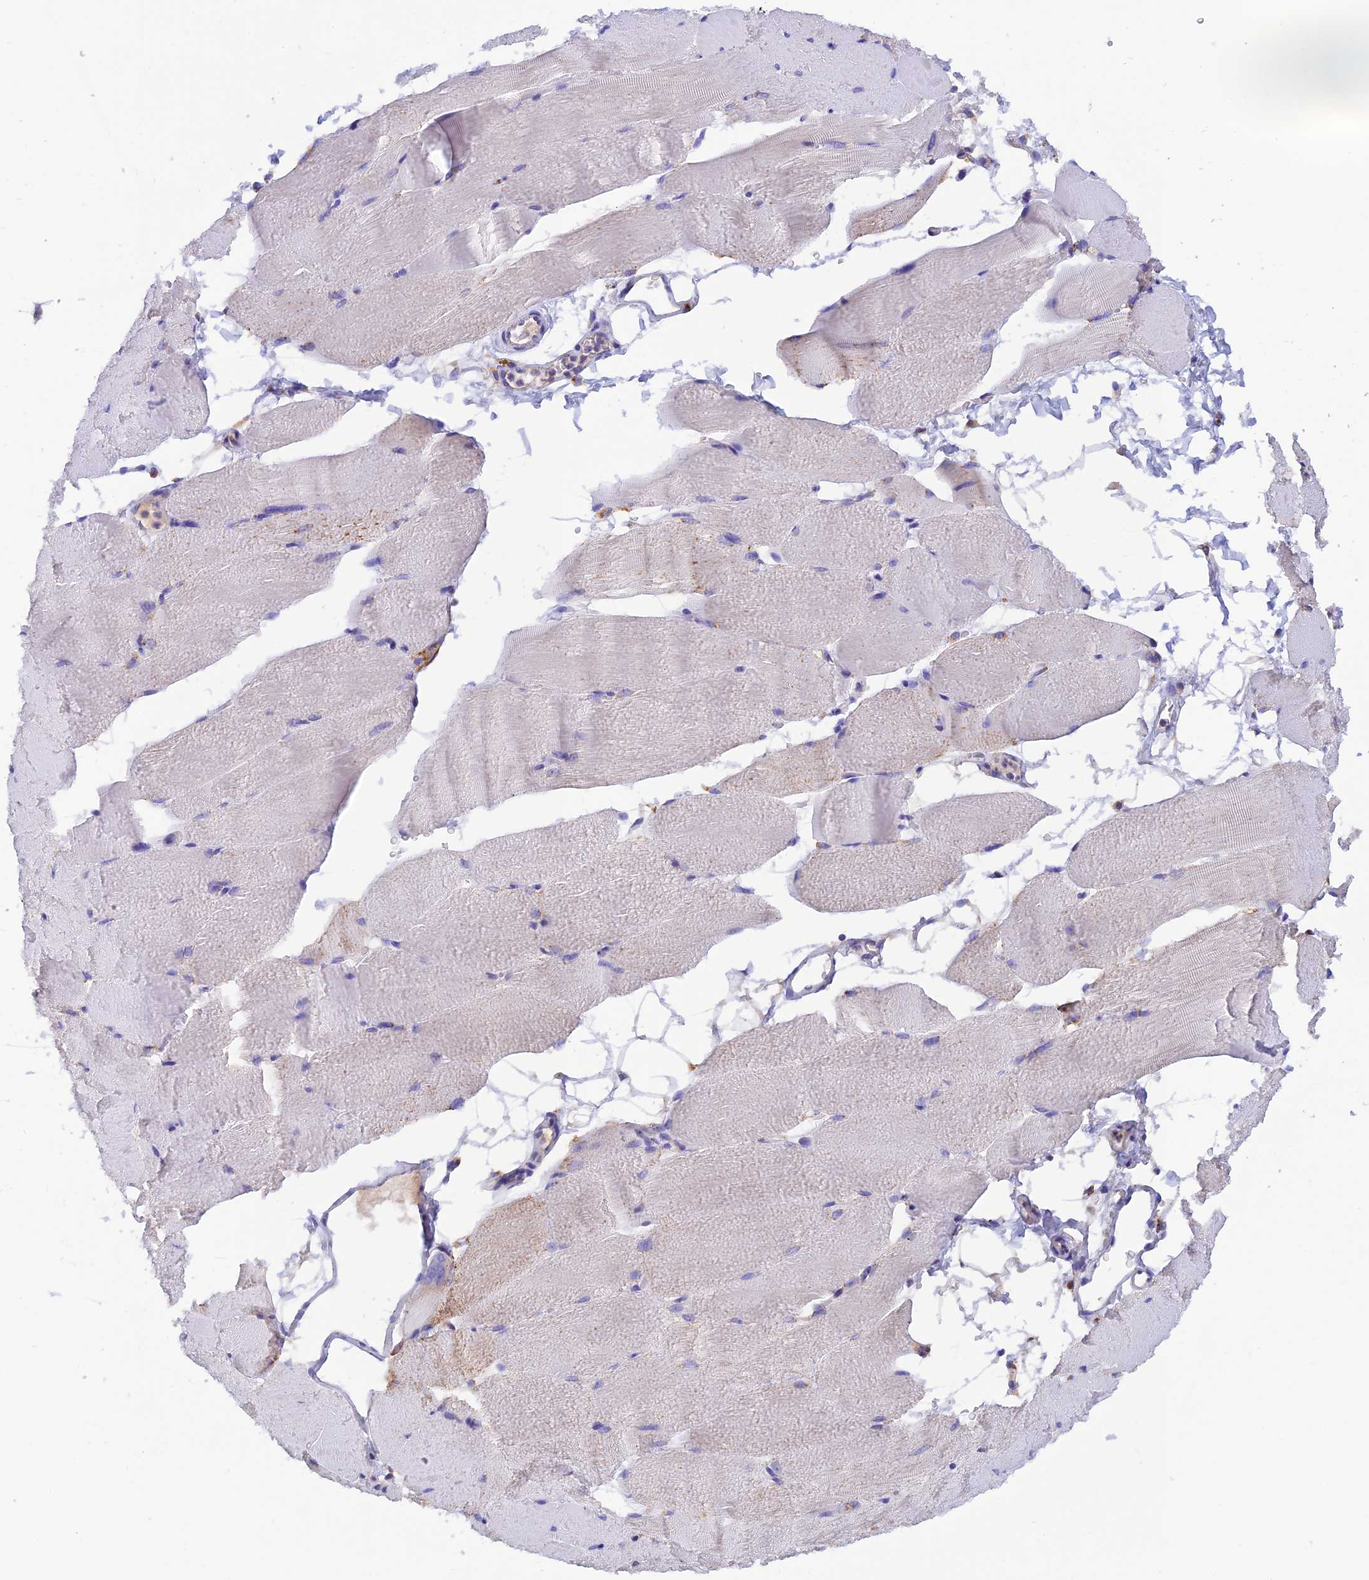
{"staining": {"intensity": "negative", "quantity": "none", "location": "none"}, "tissue": "skeletal muscle", "cell_type": "Myocytes", "image_type": "normal", "snomed": [{"axis": "morphology", "description": "Normal tissue, NOS"}, {"axis": "topography", "description": "Skeletal muscle"}, {"axis": "topography", "description": "Parathyroid gland"}], "caption": "Immunohistochemical staining of benign human skeletal muscle displays no significant staining in myocytes.", "gene": "ENSG00000255439", "patient": {"sex": "female", "age": 37}}